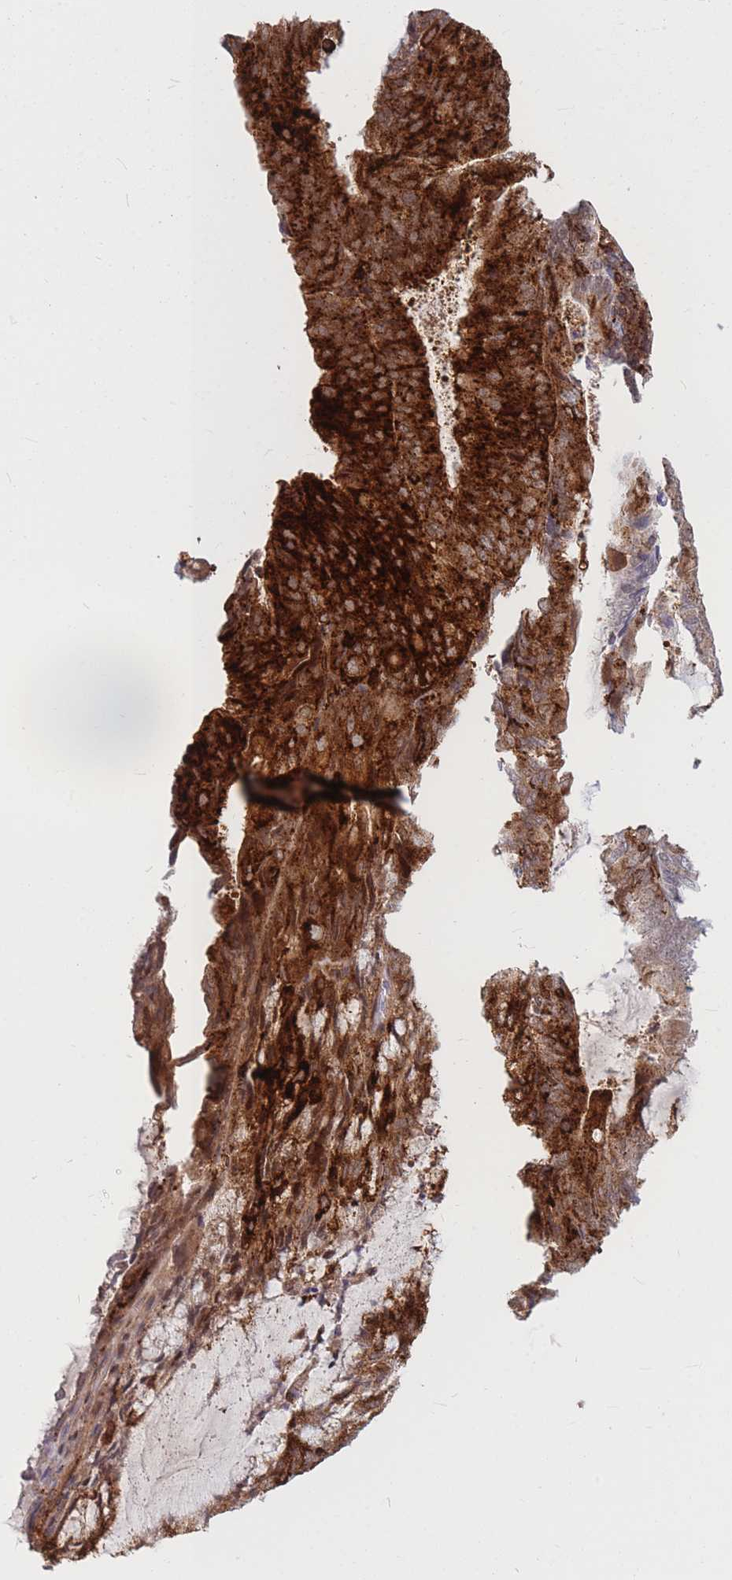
{"staining": {"intensity": "strong", "quantity": ">75%", "location": "cytoplasmic/membranous"}, "tissue": "endometrial cancer", "cell_type": "Tumor cells", "image_type": "cancer", "snomed": [{"axis": "morphology", "description": "Adenocarcinoma, NOS"}, {"axis": "topography", "description": "Endometrium"}], "caption": "Protein staining of endometrial cancer (adenocarcinoma) tissue displays strong cytoplasmic/membranous expression in approximately >75% of tumor cells.", "gene": "TCF20", "patient": {"sex": "female", "age": 81}}